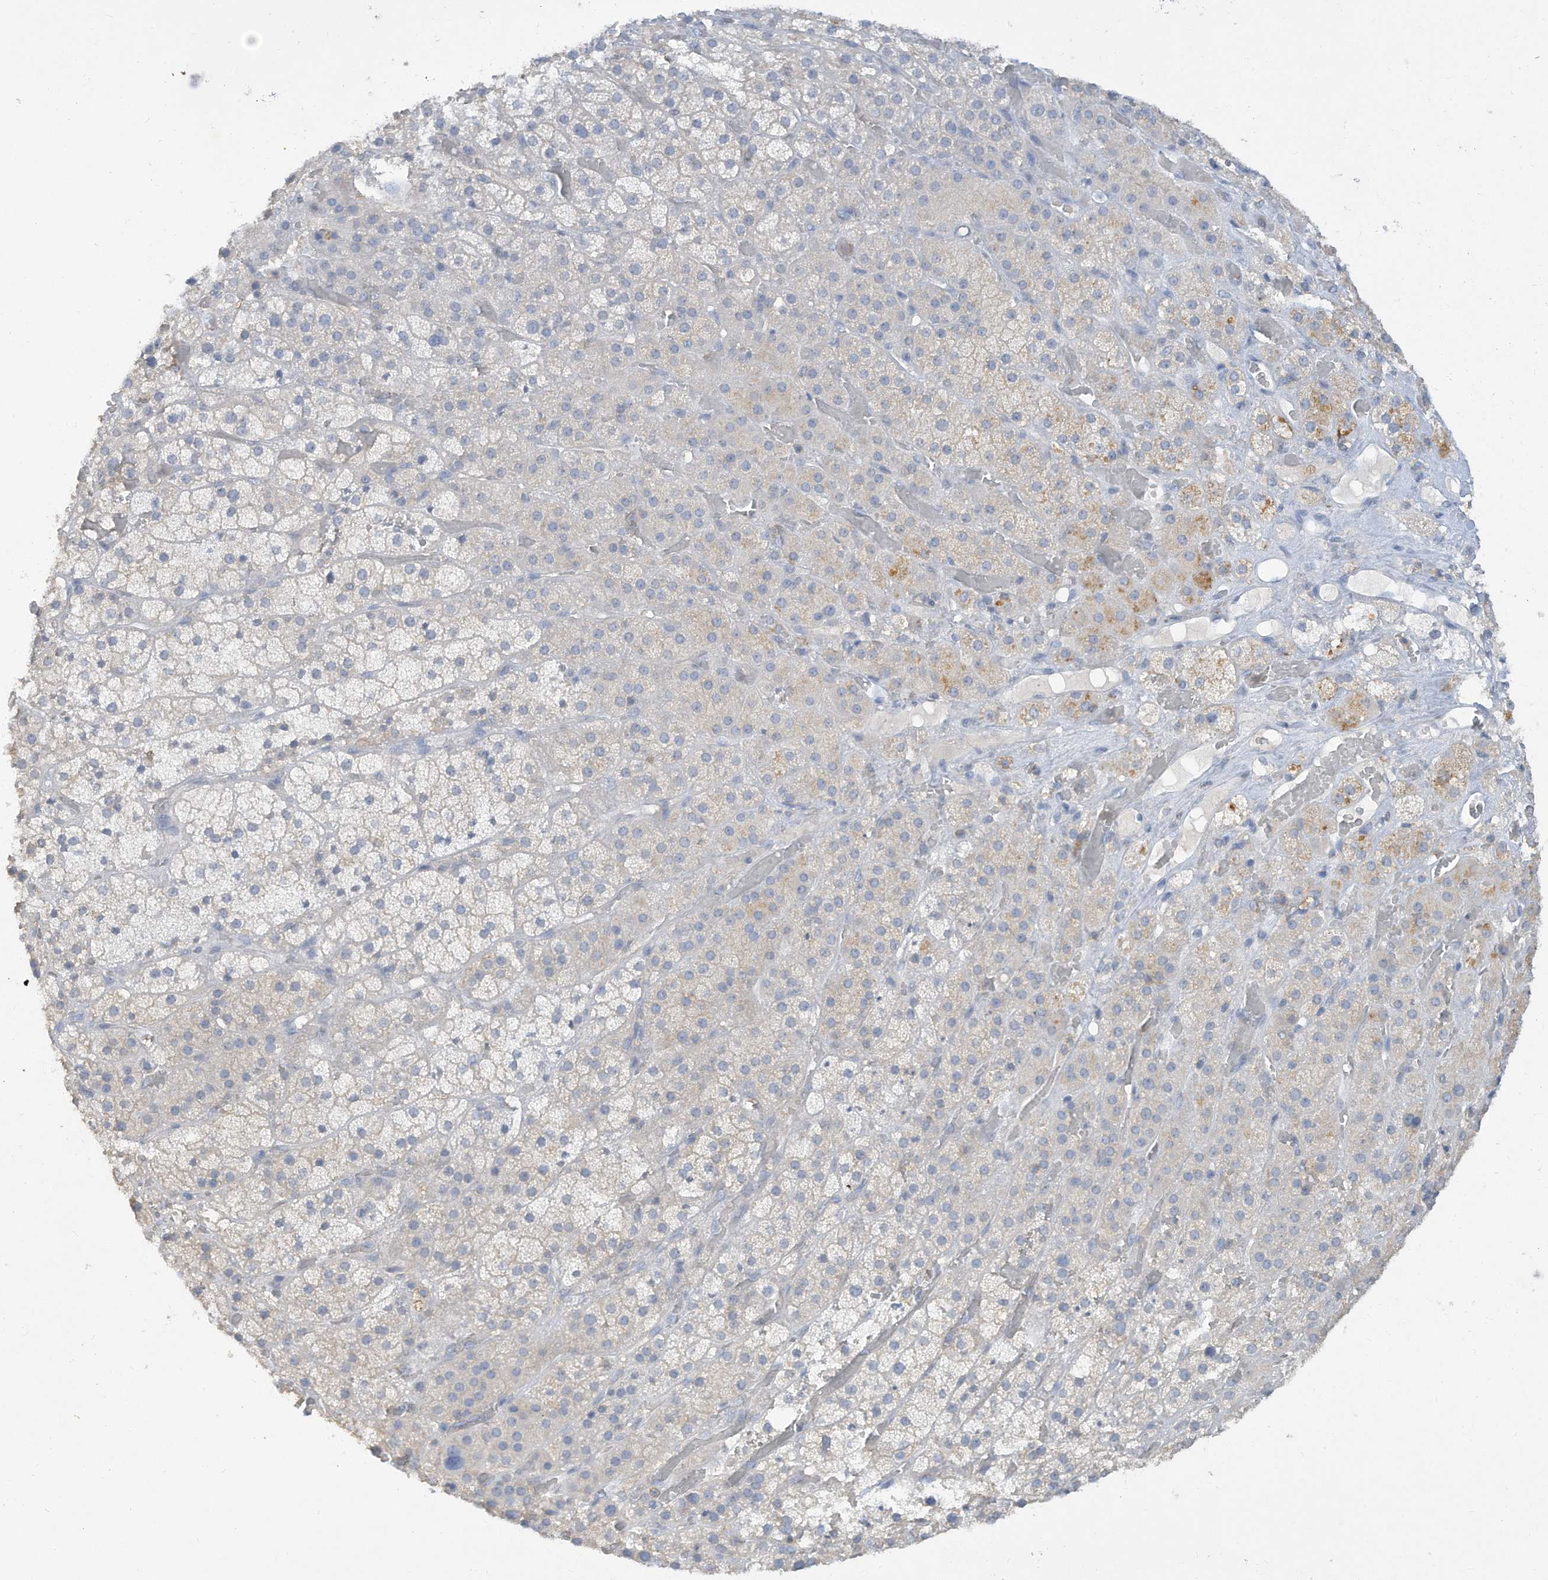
{"staining": {"intensity": "negative", "quantity": "none", "location": "none"}, "tissue": "adrenal gland", "cell_type": "Glandular cells", "image_type": "normal", "snomed": [{"axis": "morphology", "description": "Normal tissue, NOS"}, {"axis": "topography", "description": "Adrenal gland"}], "caption": "DAB (3,3'-diaminobenzidine) immunohistochemical staining of benign human adrenal gland exhibits no significant positivity in glandular cells.", "gene": "HAS3", "patient": {"sex": "male", "age": 57}}